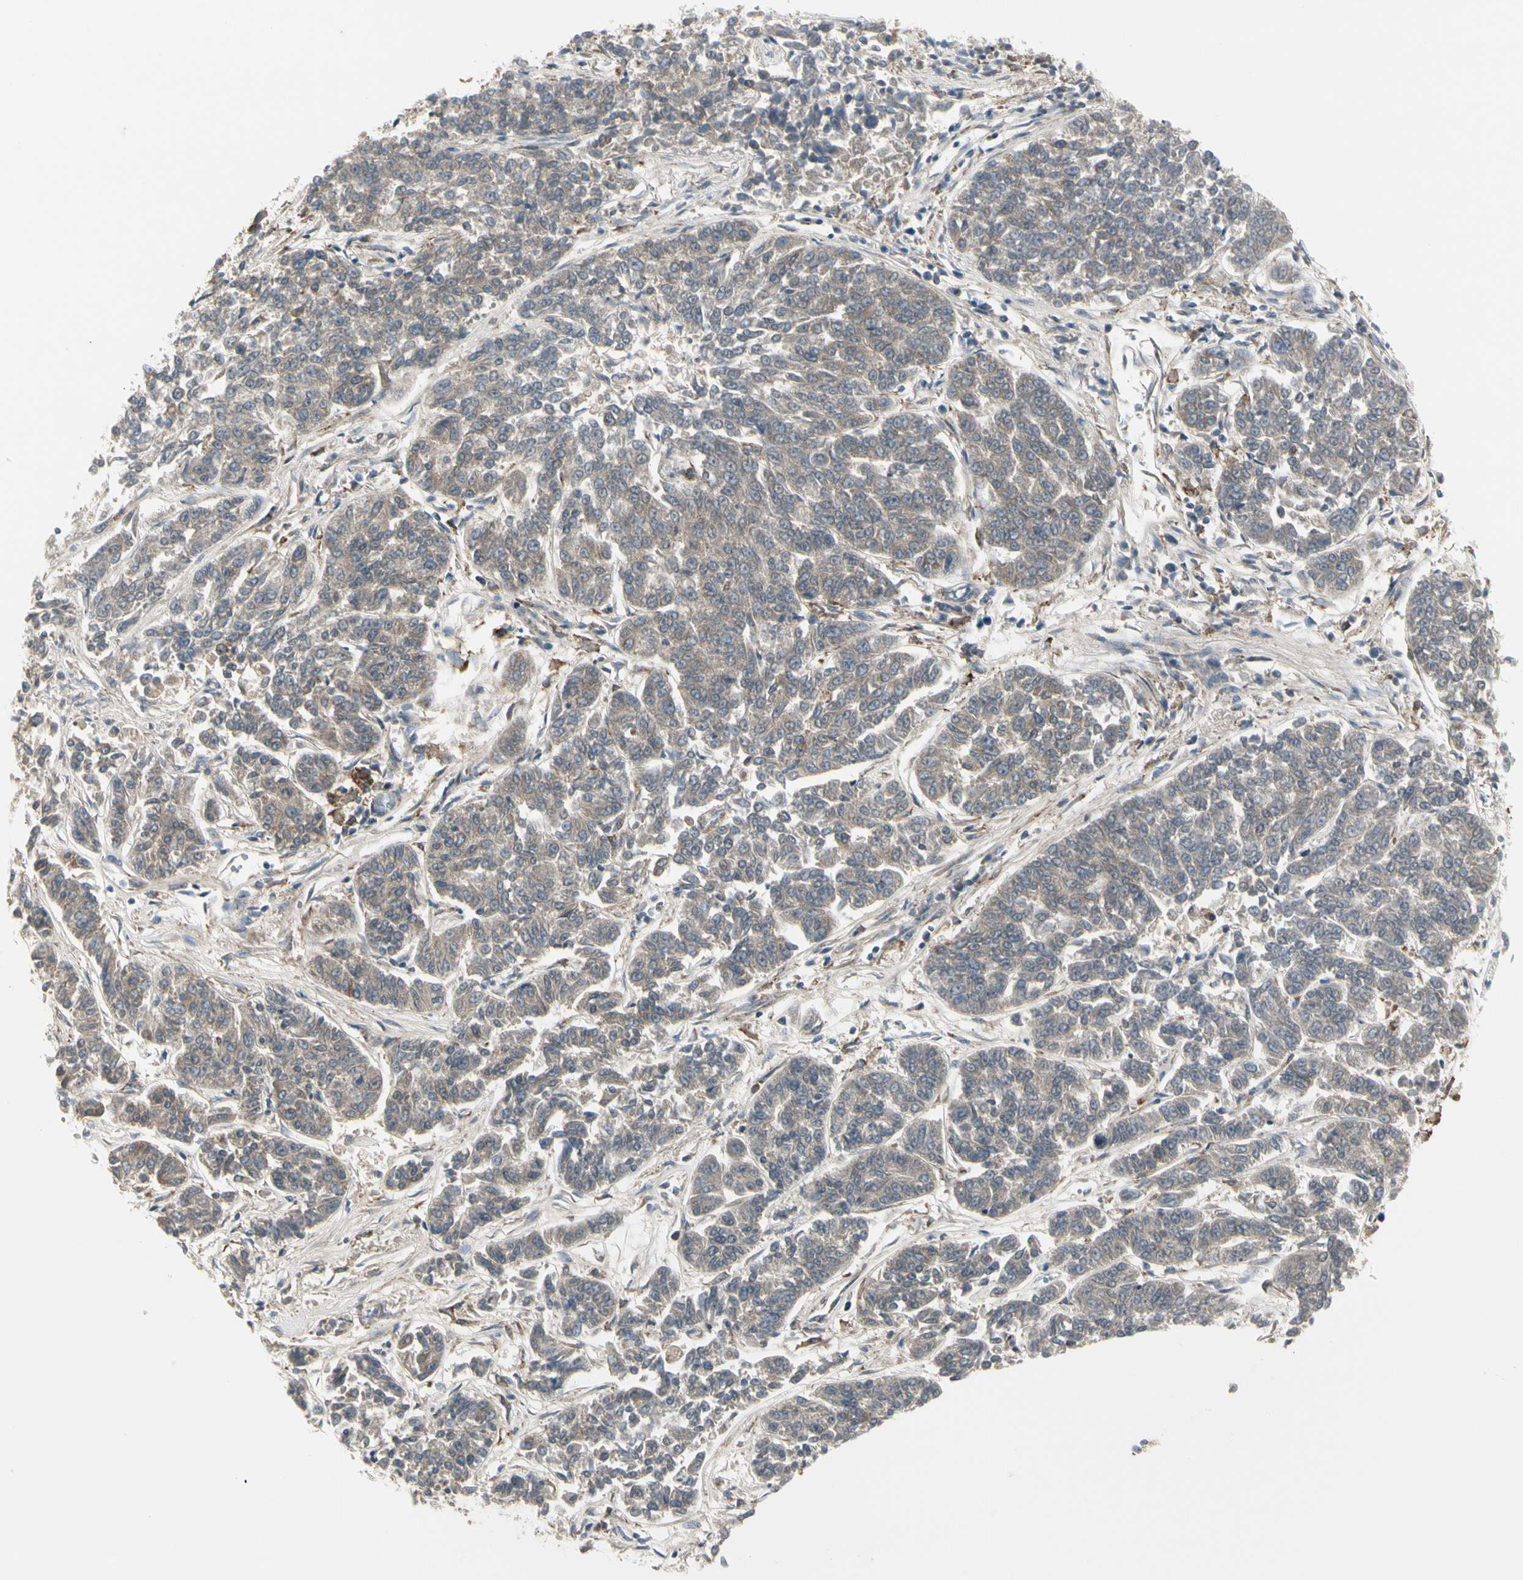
{"staining": {"intensity": "weak", "quantity": ">75%", "location": "cytoplasmic/membranous"}, "tissue": "lung cancer", "cell_type": "Tumor cells", "image_type": "cancer", "snomed": [{"axis": "morphology", "description": "Adenocarcinoma, NOS"}, {"axis": "topography", "description": "Lung"}], "caption": "Immunohistochemical staining of adenocarcinoma (lung) exhibits low levels of weak cytoplasmic/membranous protein expression in approximately >75% of tumor cells.", "gene": "GRN", "patient": {"sex": "male", "age": 84}}